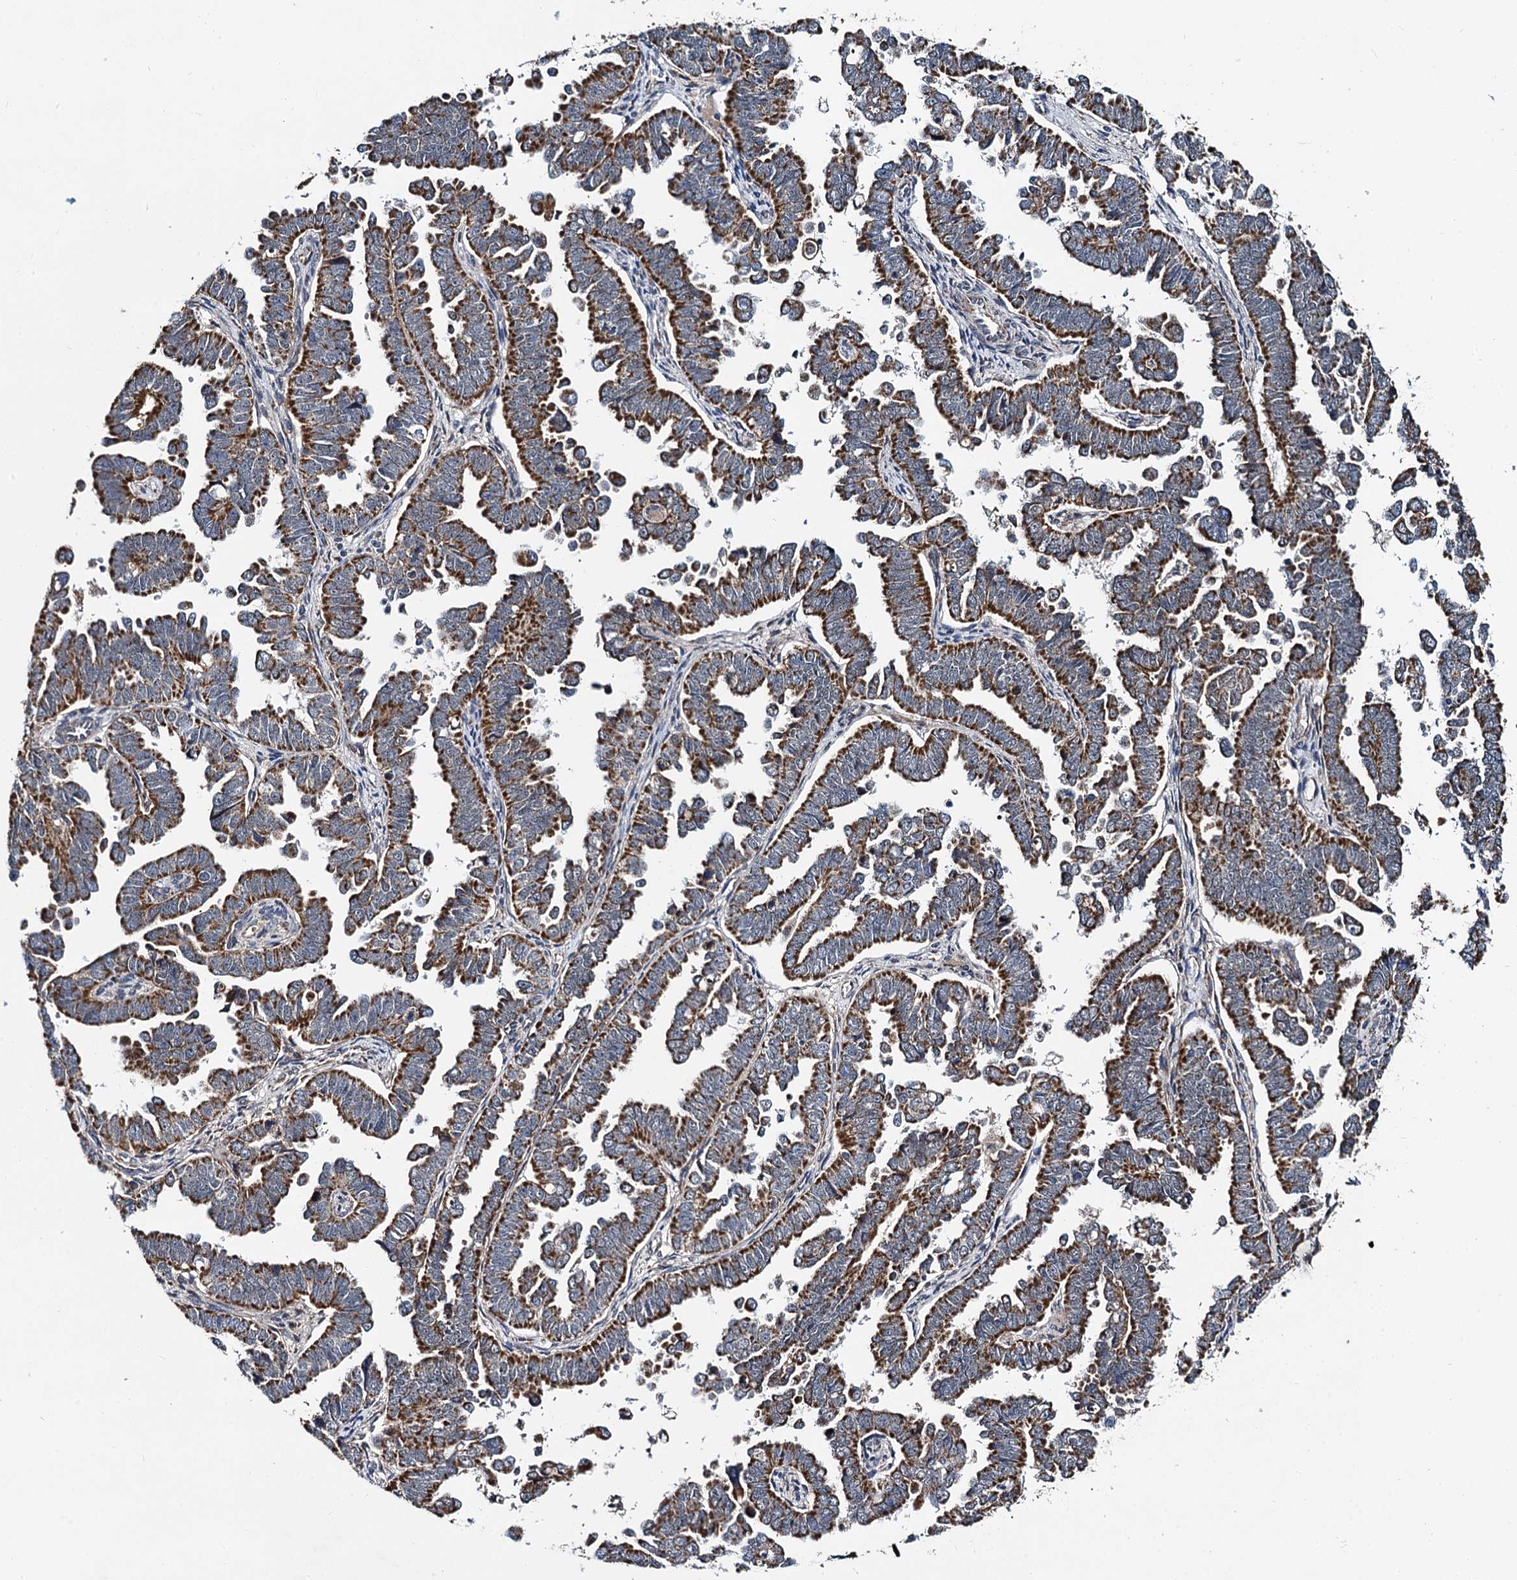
{"staining": {"intensity": "strong", "quantity": ">75%", "location": "cytoplasmic/membranous"}, "tissue": "endometrial cancer", "cell_type": "Tumor cells", "image_type": "cancer", "snomed": [{"axis": "morphology", "description": "Adenocarcinoma, NOS"}, {"axis": "topography", "description": "Endometrium"}], "caption": "IHC staining of endometrial adenocarcinoma, which demonstrates high levels of strong cytoplasmic/membranous positivity in about >75% of tumor cells indicating strong cytoplasmic/membranous protein staining. The staining was performed using DAB (3,3'-diaminobenzidine) (brown) for protein detection and nuclei were counterstained in hematoxylin (blue).", "gene": "SPRYD3", "patient": {"sex": "female", "age": 75}}